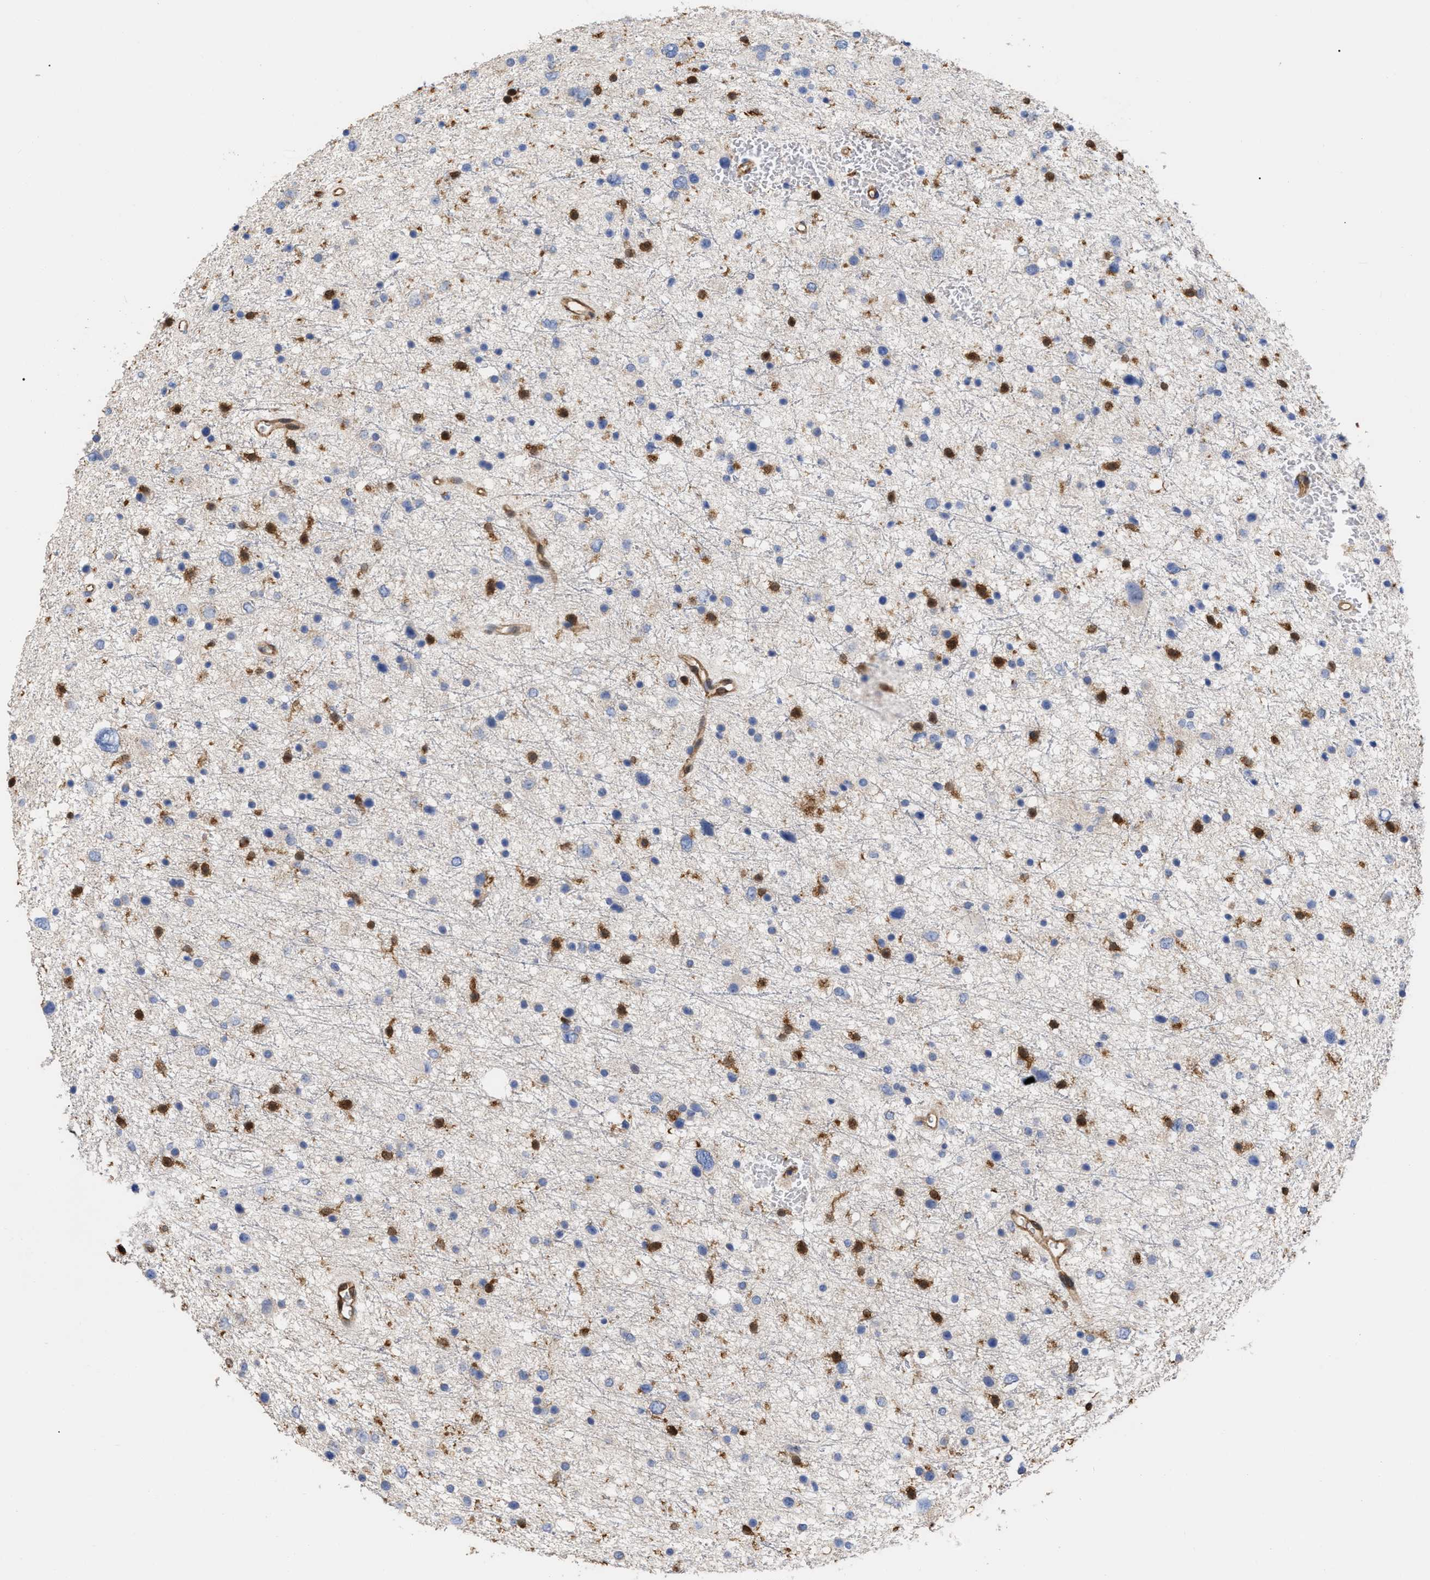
{"staining": {"intensity": "negative", "quantity": "none", "location": "none"}, "tissue": "glioma", "cell_type": "Tumor cells", "image_type": "cancer", "snomed": [{"axis": "morphology", "description": "Glioma, malignant, Low grade"}, {"axis": "topography", "description": "Brain"}], "caption": "Immunohistochemistry (IHC) histopathology image of human glioma stained for a protein (brown), which demonstrates no positivity in tumor cells. (DAB (3,3'-diaminobenzidine) immunohistochemistry, high magnification).", "gene": "GIMAP4", "patient": {"sex": "female", "age": 37}}